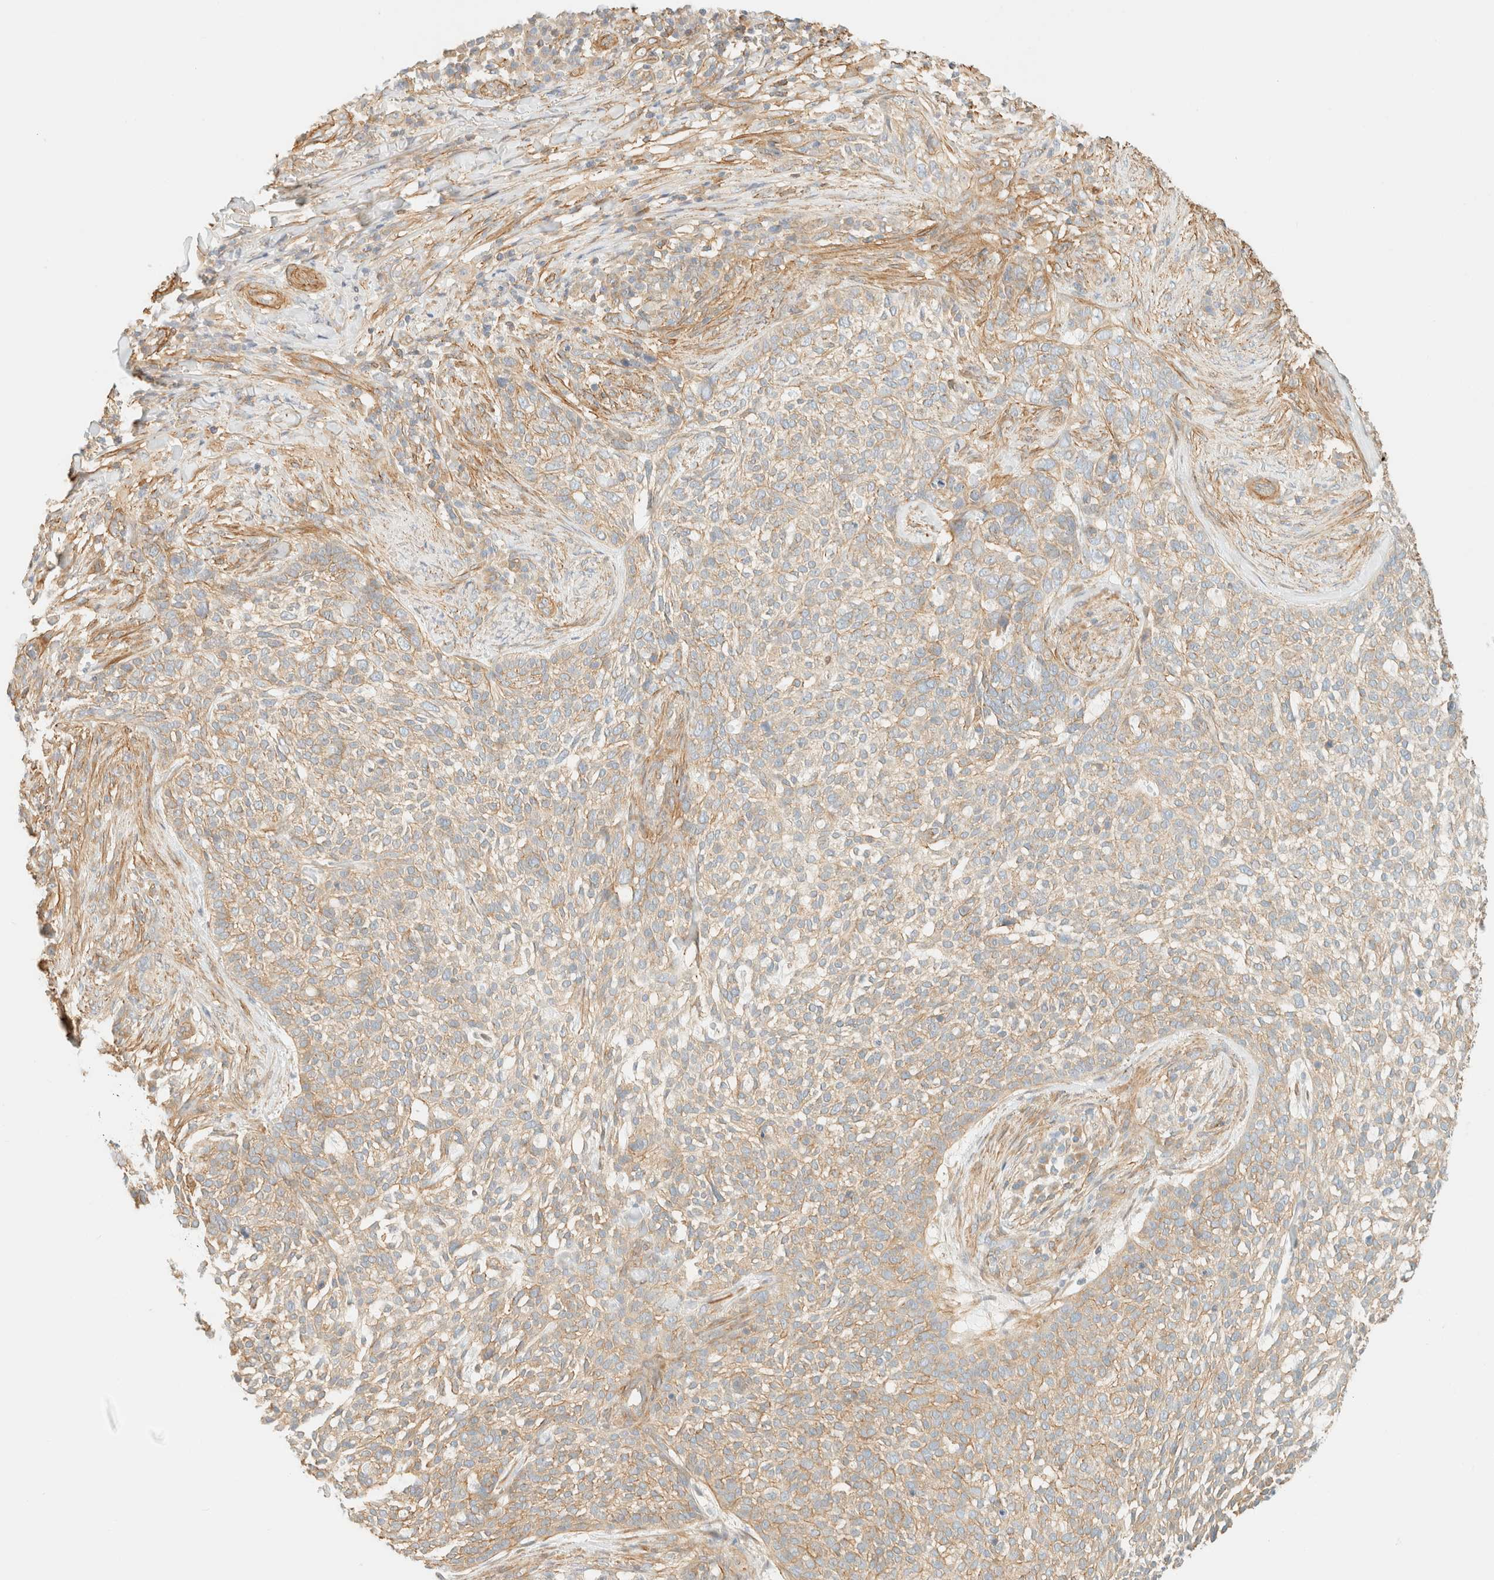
{"staining": {"intensity": "weak", "quantity": ">75%", "location": "cytoplasmic/membranous"}, "tissue": "skin cancer", "cell_type": "Tumor cells", "image_type": "cancer", "snomed": [{"axis": "morphology", "description": "Basal cell carcinoma"}, {"axis": "topography", "description": "Skin"}], "caption": "Immunohistochemical staining of skin cancer displays weak cytoplasmic/membranous protein staining in about >75% of tumor cells.", "gene": "OTOP2", "patient": {"sex": "female", "age": 64}}